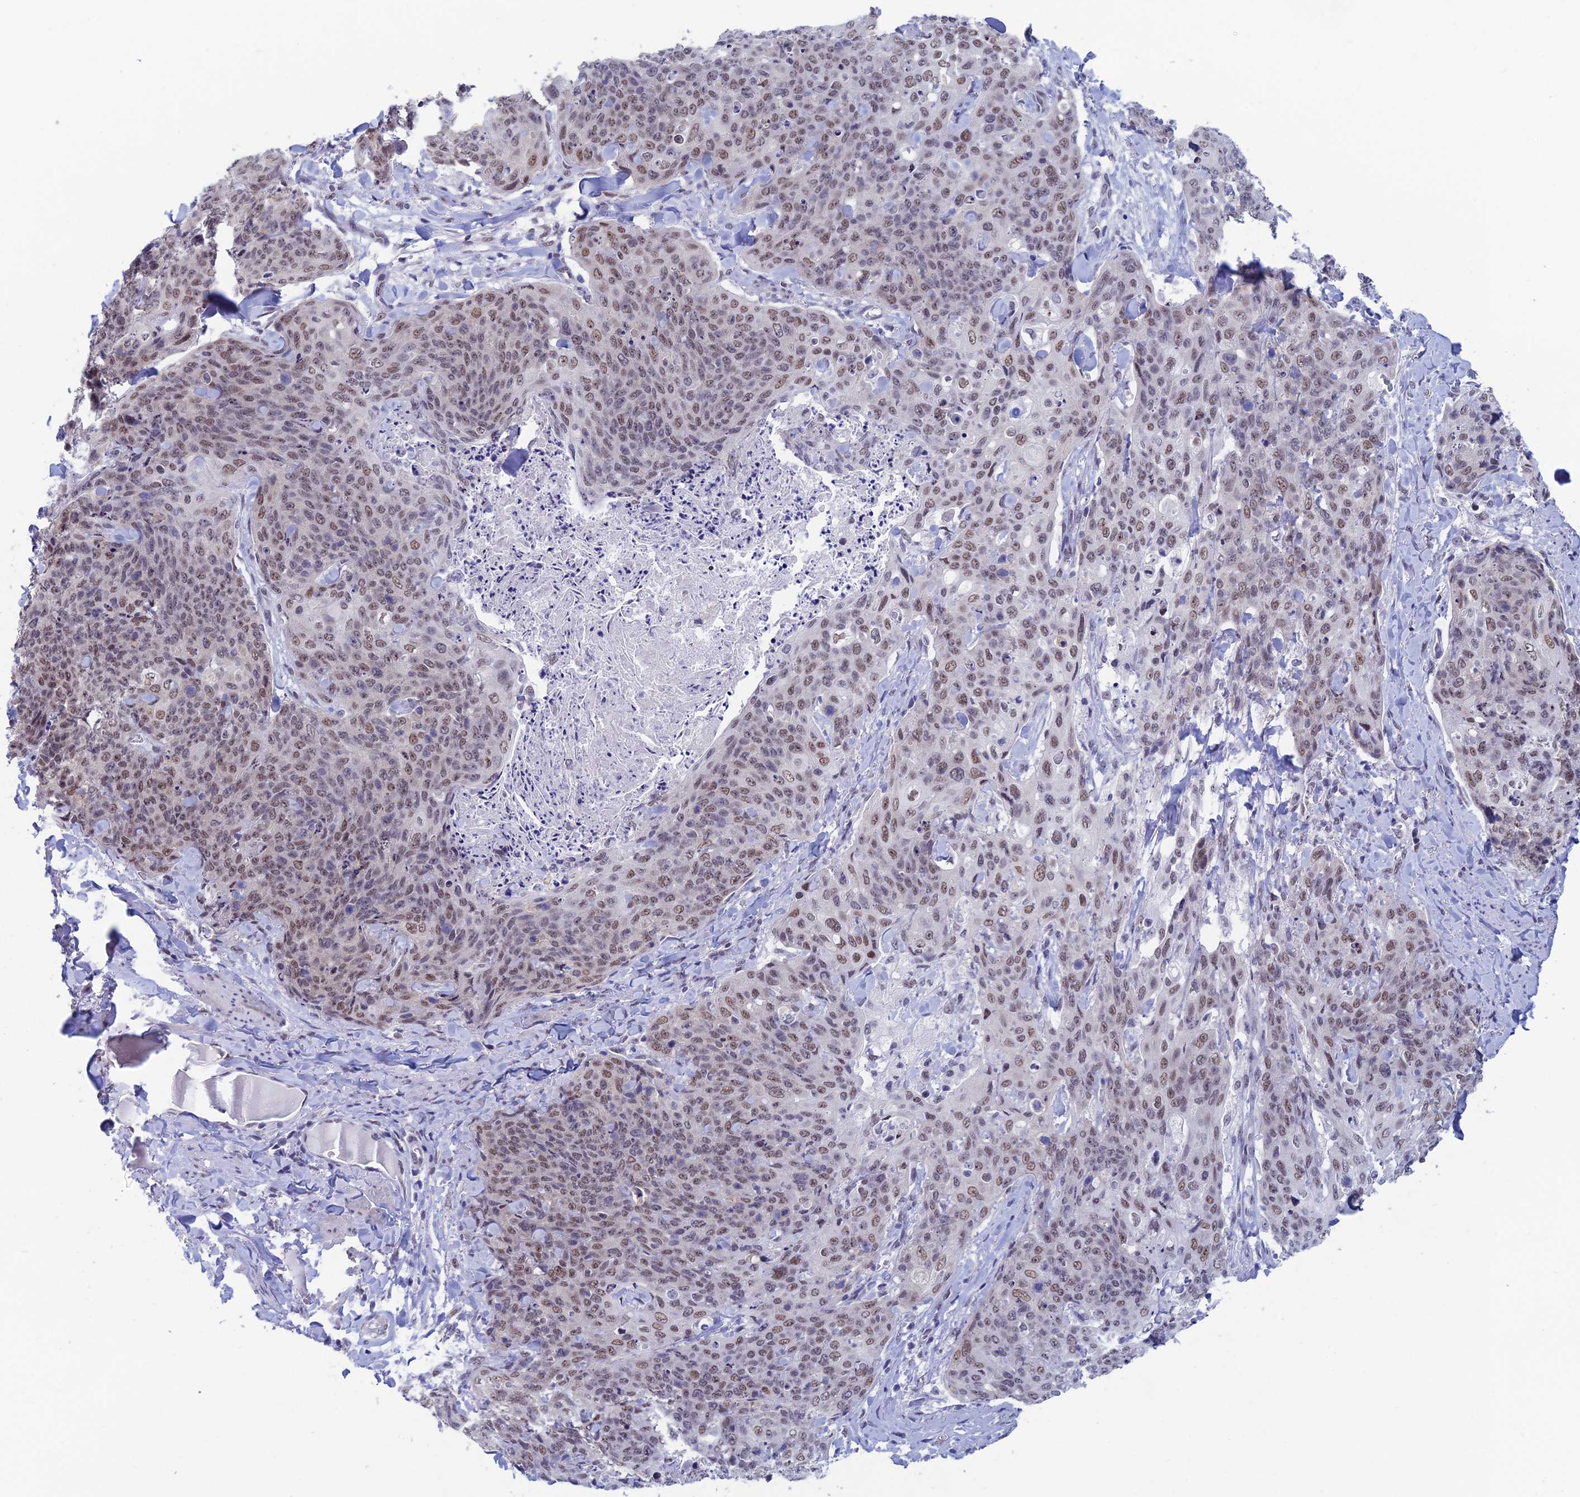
{"staining": {"intensity": "moderate", "quantity": "25%-75%", "location": "nuclear"}, "tissue": "skin cancer", "cell_type": "Tumor cells", "image_type": "cancer", "snomed": [{"axis": "morphology", "description": "Squamous cell carcinoma, NOS"}, {"axis": "topography", "description": "Skin"}, {"axis": "topography", "description": "Vulva"}], "caption": "This is an image of immunohistochemistry (IHC) staining of skin squamous cell carcinoma, which shows moderate expression in the nuclear of tumor cells.", "gene": "NABP2", "patient": {"sex": "female", "age": 85}}